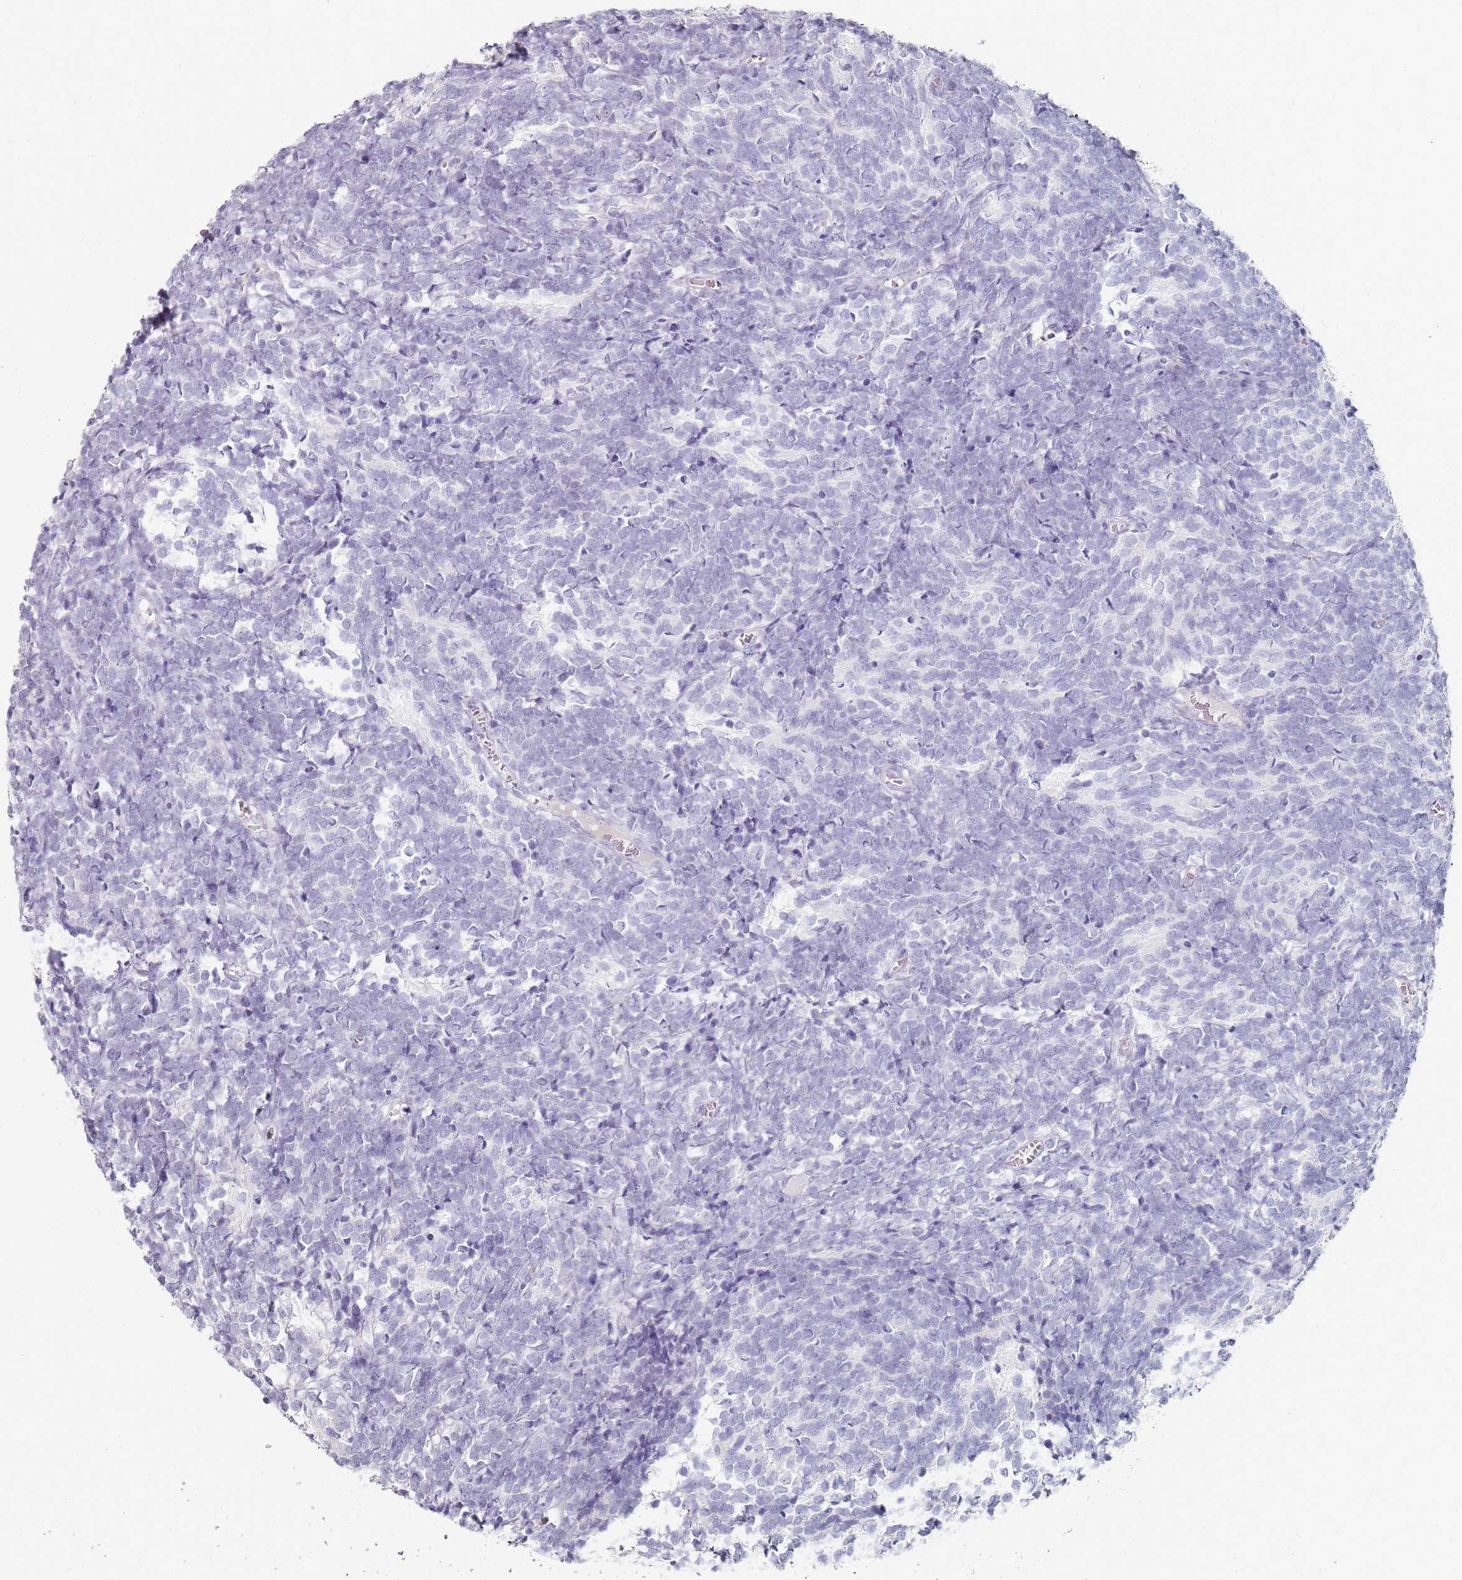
{"staining": {"intensity": "negative", "quantity": "none", "location": "none"}, "tissue": "glioma", "cell_type": "Tumor cells", "image_type": "cancer", "snomed": [{"axis": "morphology", "description": "Glioma, malignant, Low grade"}, {"axis": "topography", "description": "Brain"}], "caption": "Low-grade glioma (malignant) stained for a protein using immunohistochemistry reveals no expression tumor cells.", "gene": "DNAH11", "patient": {"sex": "female", "age": 1}}